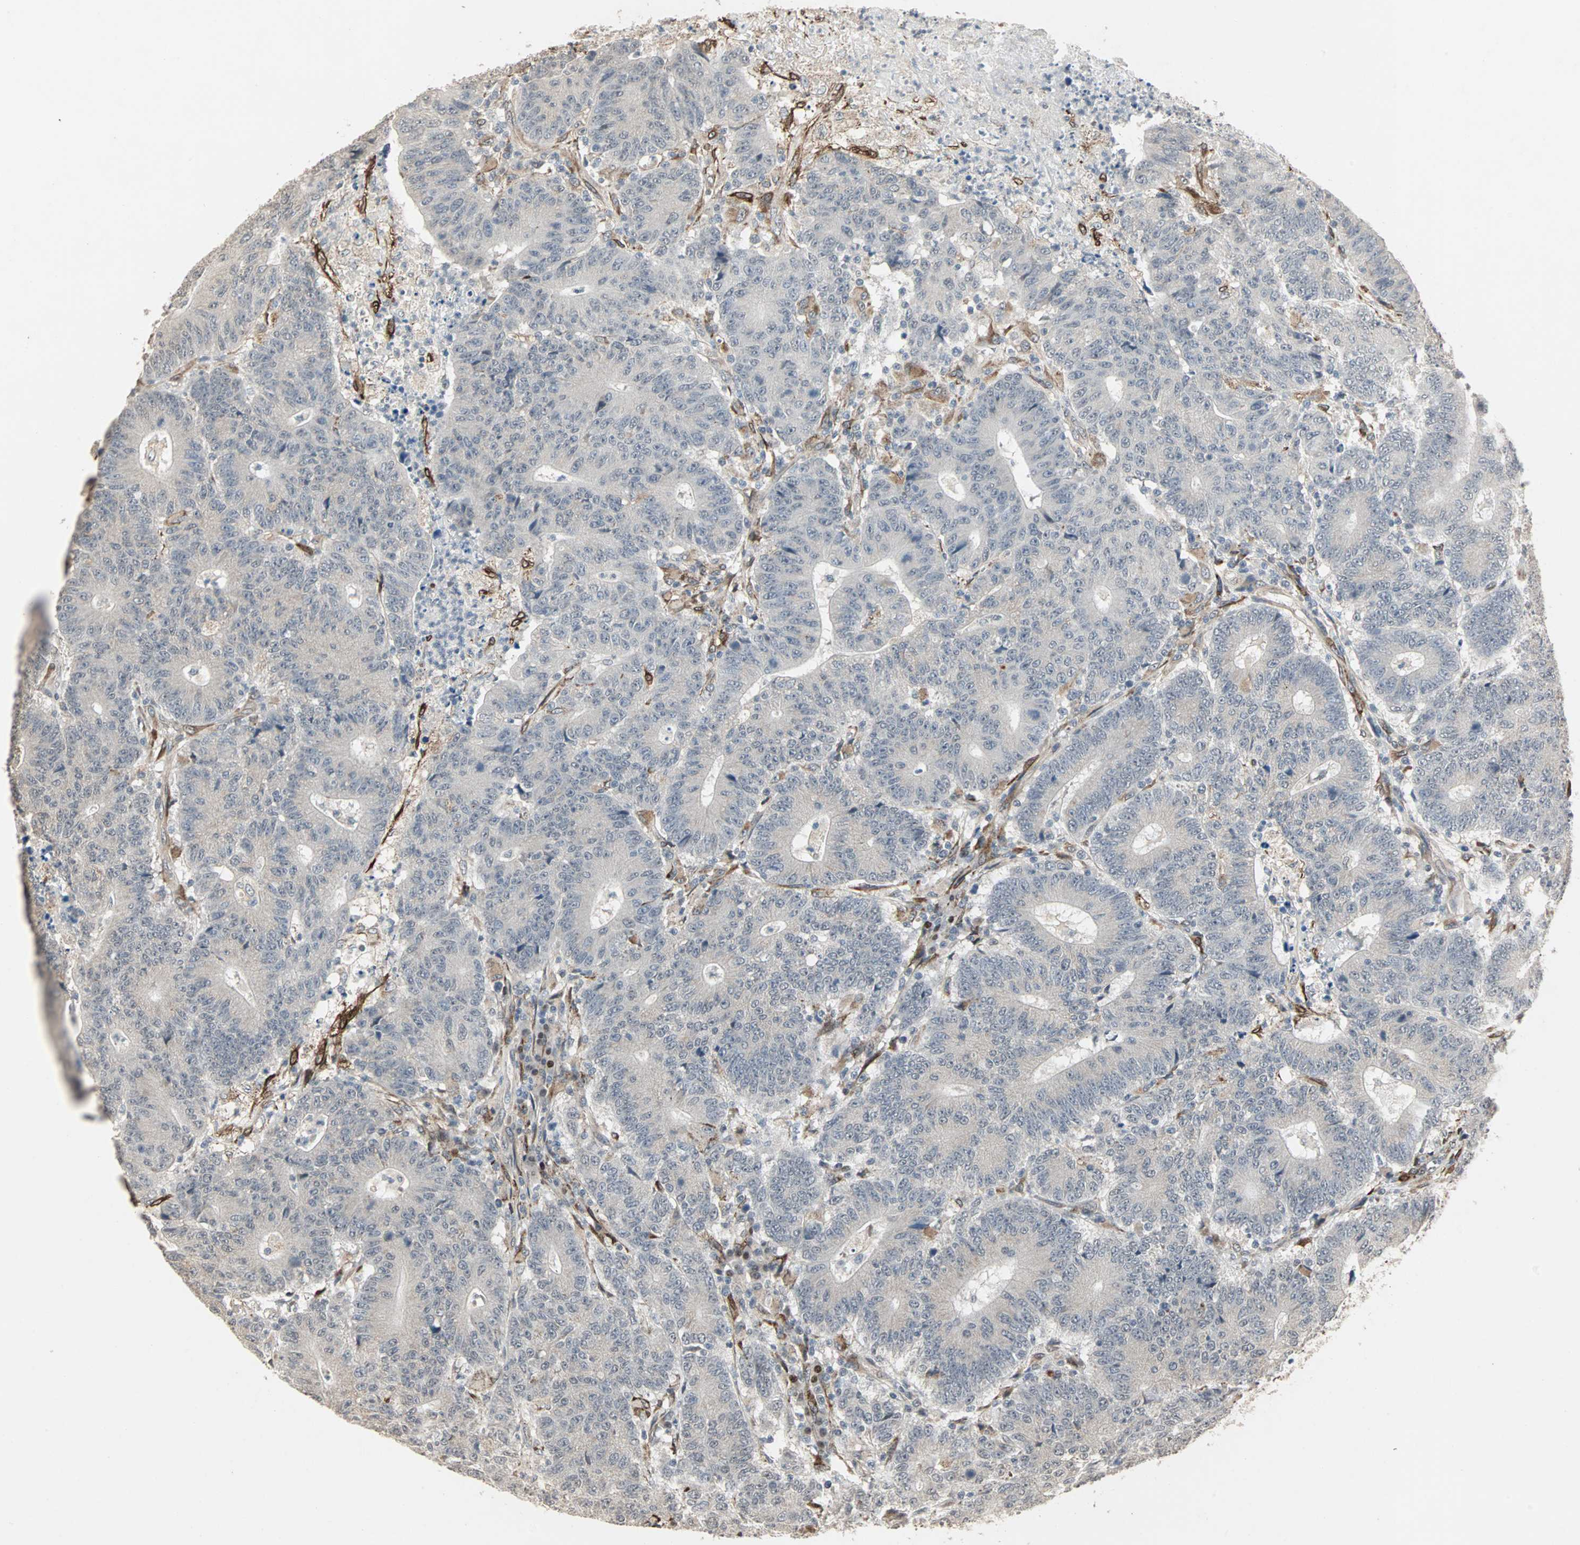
{"staining": {"intensity": "negative", "quantity": "none", "location": "none"}, "tissue": "colorectal cancer", "cell_type": "Tumor cells", "image_type": "cancer", "snomed": [{"axis": "morphology", "description": "Normal tissue, NOS"}, {"axis": "morphology", "description": "Adenocarcinoma, NOS"}, {"axis": "topography", "description": "Colon"}], "caption": "Tumor cells are negative for protein expression in human colorectal cancer (adenocarcinoma). (DAB (3,3'-diaminobenzidine) immunohistochemistry (IHC) visualized using brightfield microscopy, high magnification).", "gene": "TRPV4", "patient": {"sex": "female", "age": 75}}